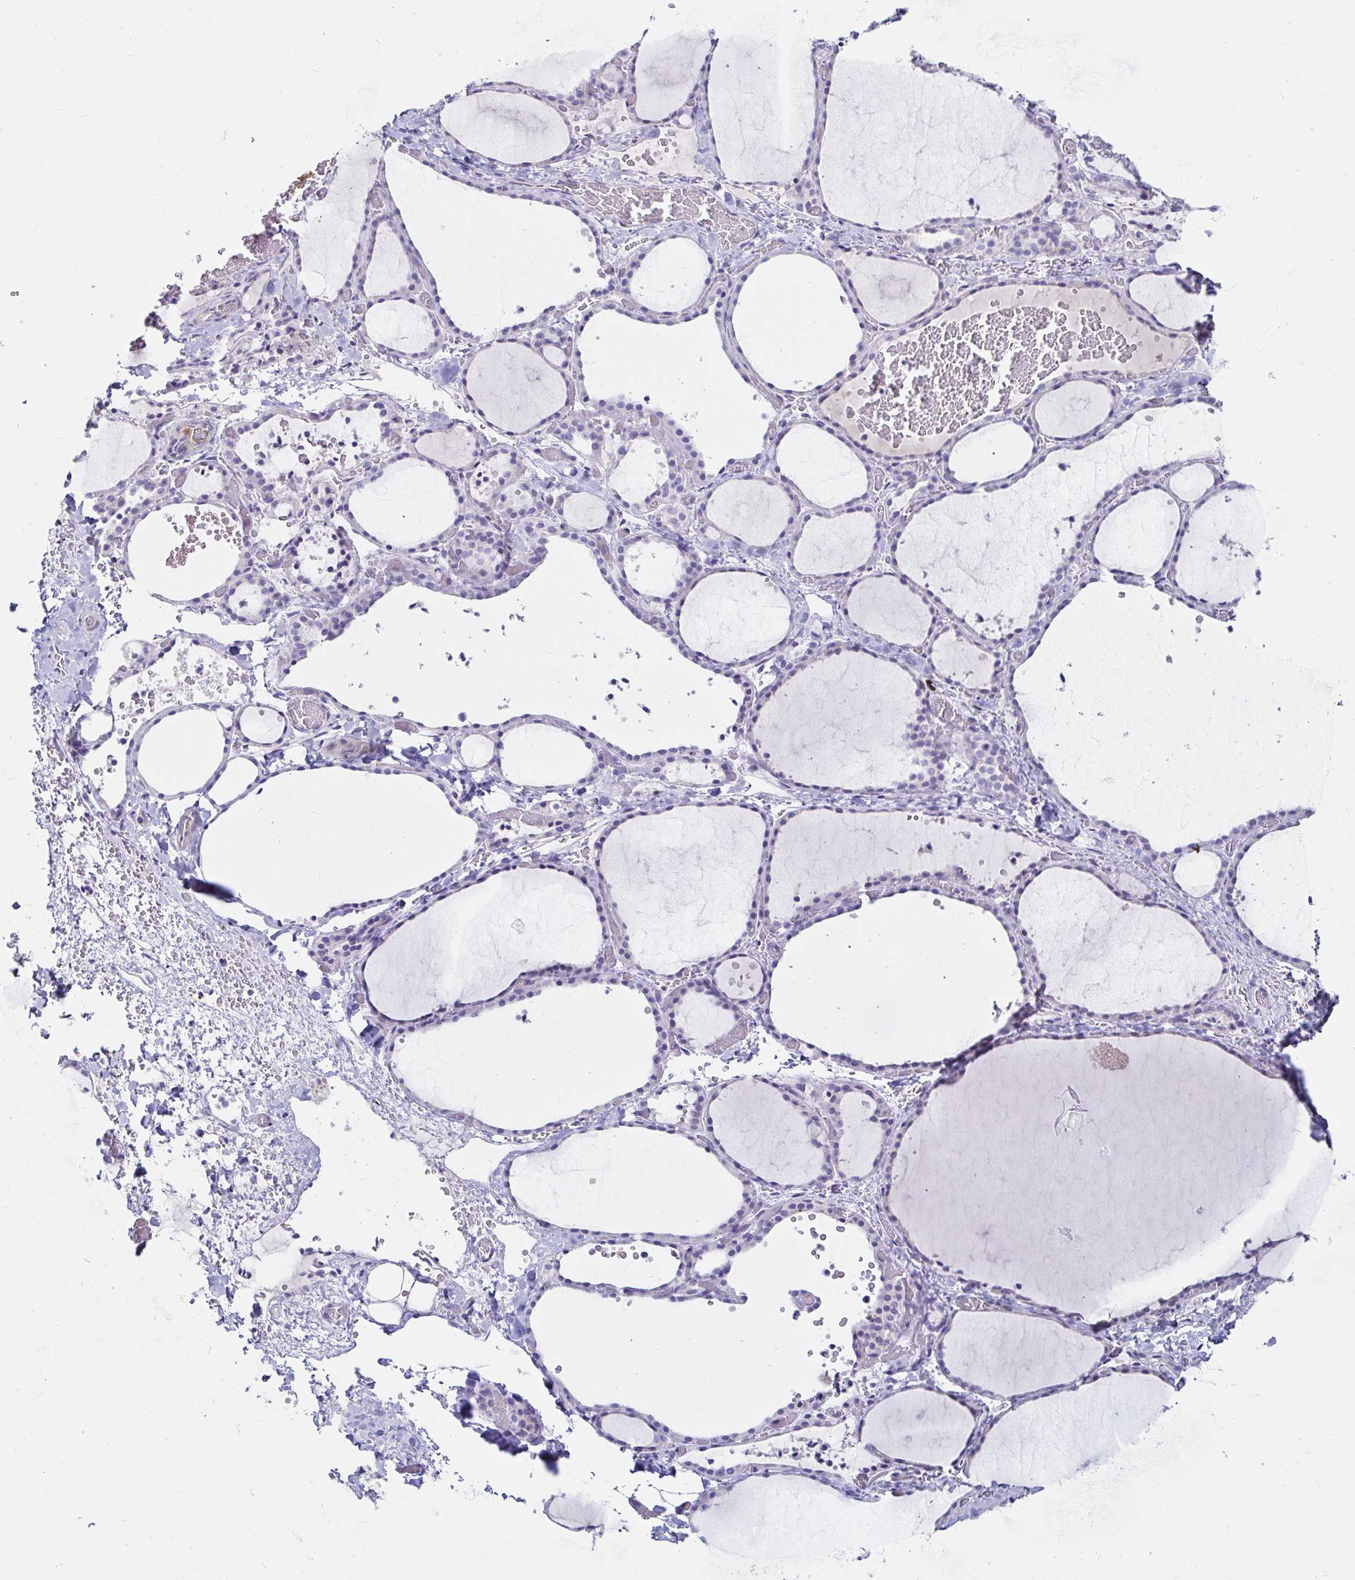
{"staining": {"intensity": "negative", "quantity": "none", "location": "none"}, "tissue": "thyroid gland", "cell_type": "Glandular cells", "image_type": "normal", "snomed": [{"axis": "morphology", "description": "Normal tissue, NOS"}, {"axis": "topography", "description": "Thyroid gland"}], "caption": "Protein analysis of benign thyroid gland demonstrates no significant expression in glandular cells. (DAB immunohistochemistry, high magnification).", "gene": "C4orf17", "patient": {"sex": "female", "age": 36}}